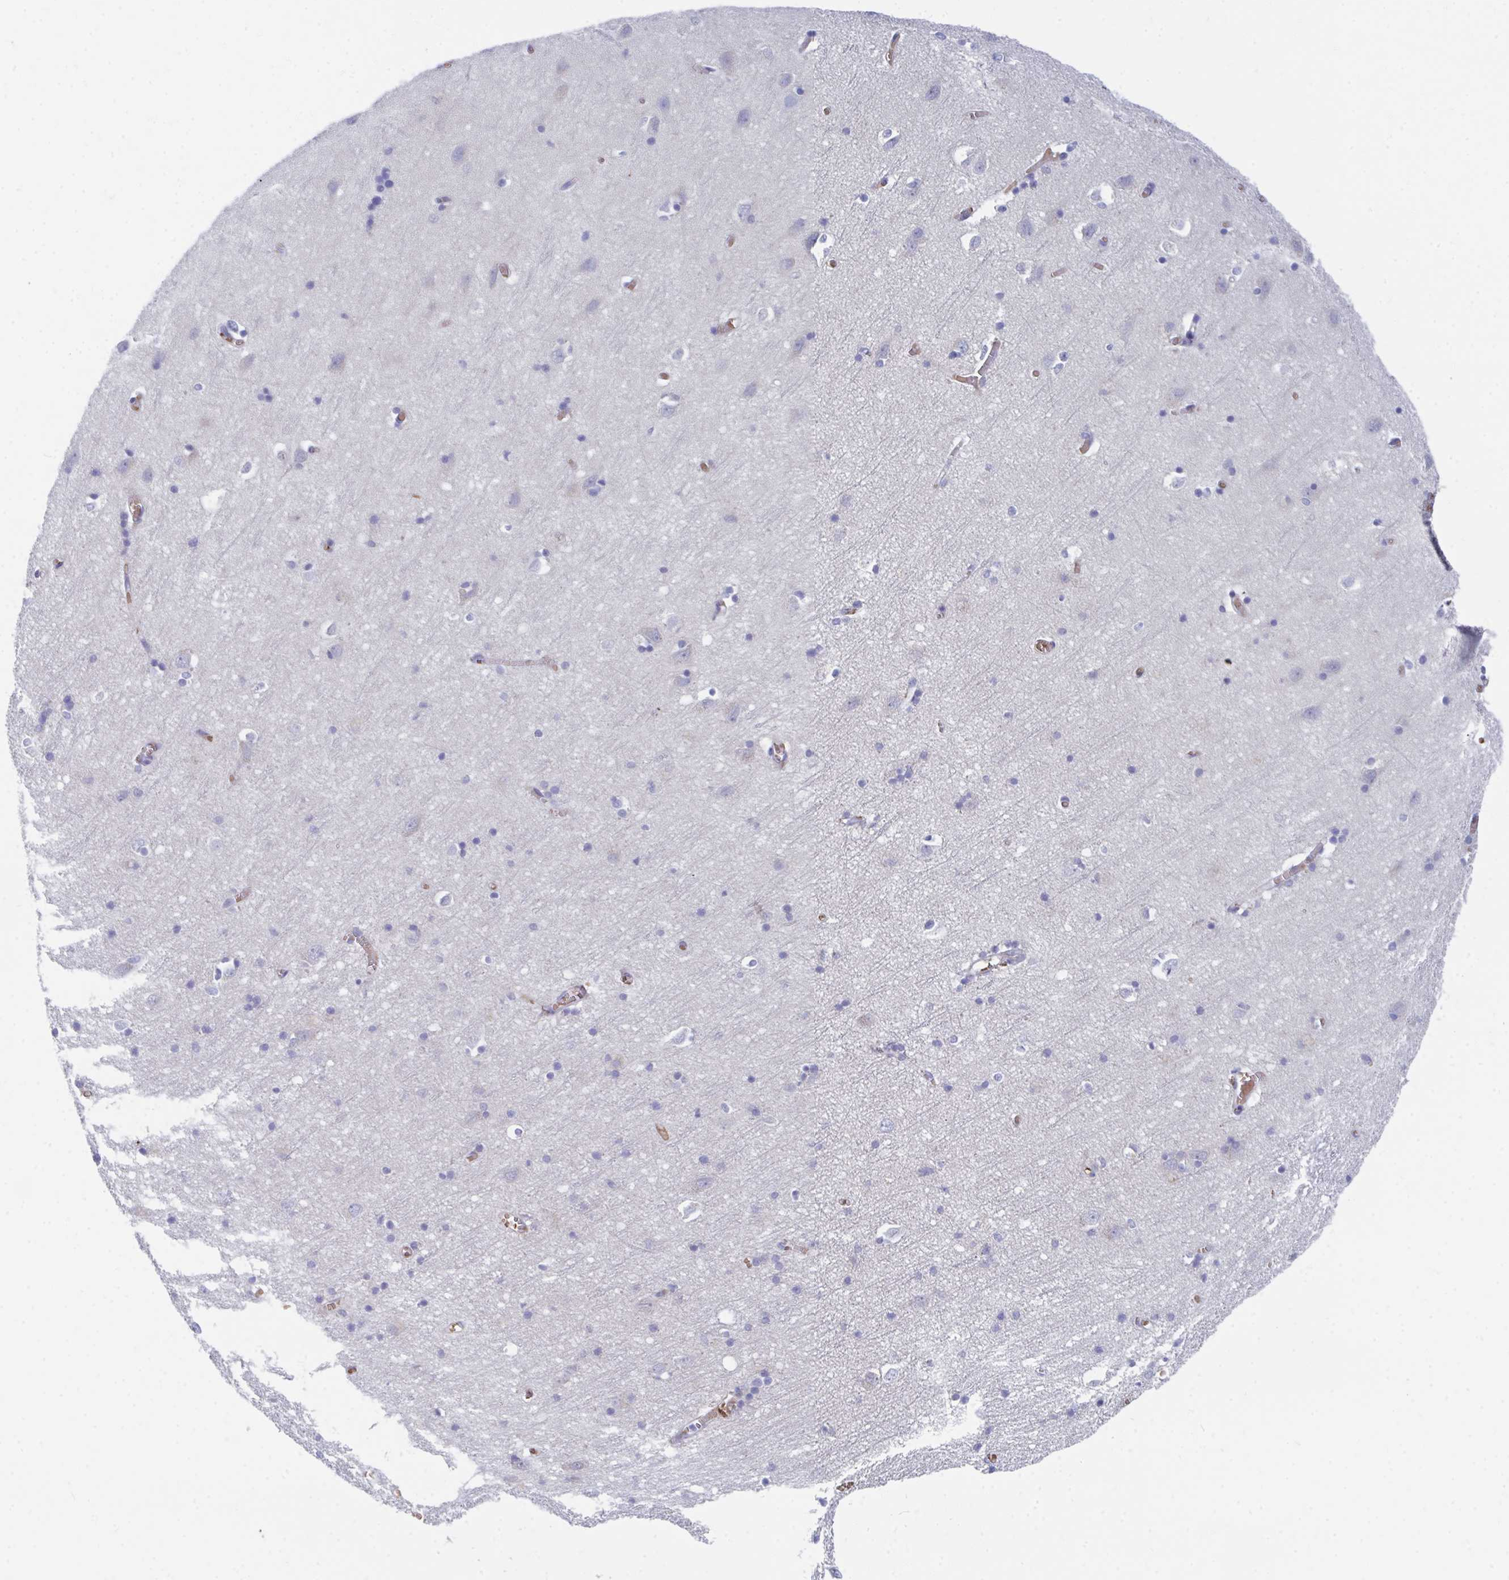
{"staining": {"intensity": "negative", "quantity": "none", "location": "none"}, "tissue": "cerebral cortex", "cell_type": "Endothelial cells", "image_type": "normal", "snomed": [{"axis": "morphology", "description": "Normal tissue, NOS"}, {"axis": "topography", "description": "Cerebral cortex"}], "caption": "Endothelial cells show no significant staining in unremarkable cerebral cortex.", "gene": "MROH2B", "patient": {"sex": "male", "age": 70}}